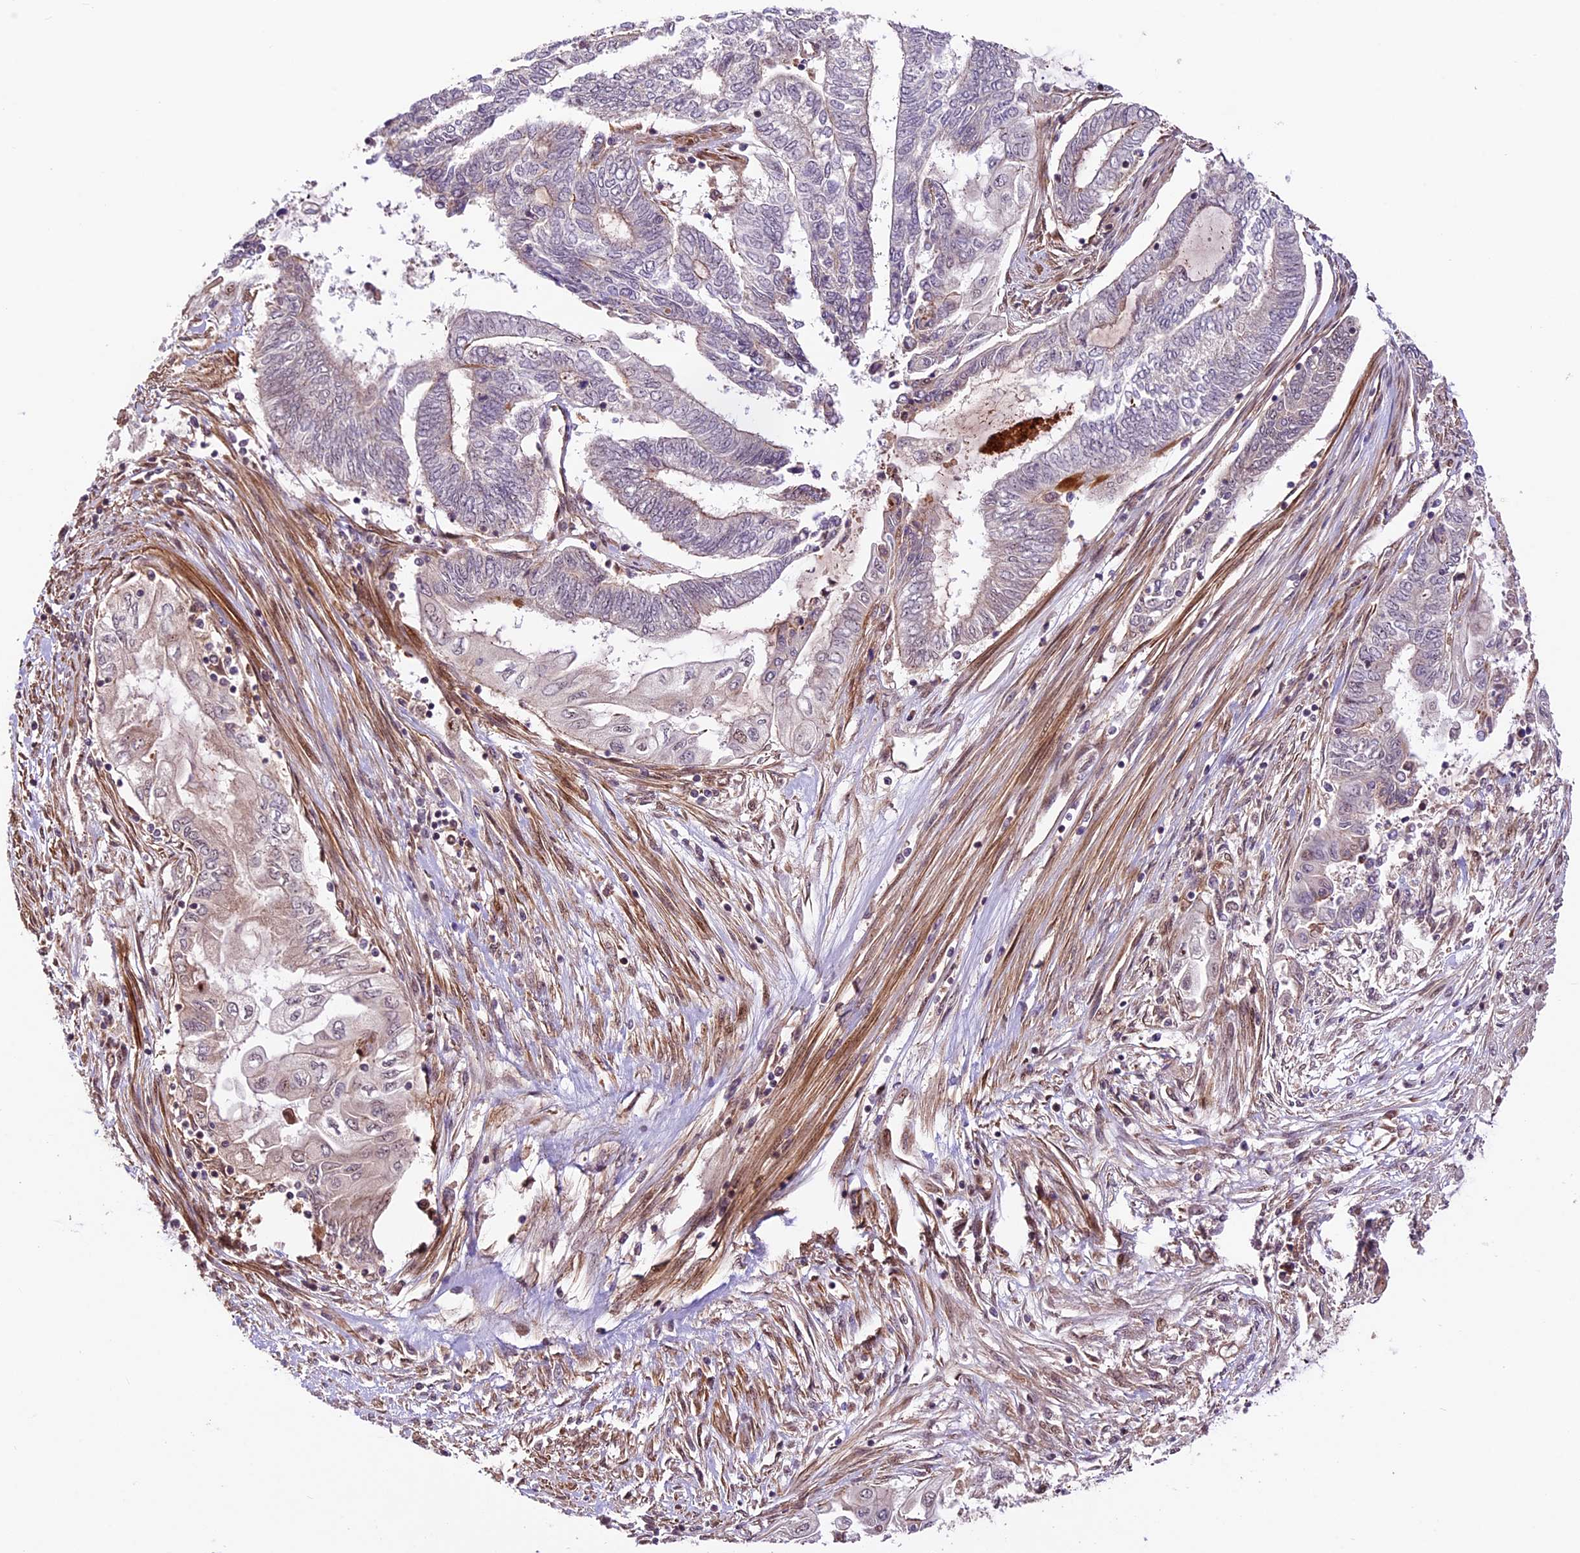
{"staining": {"intensity": "negative", "quantity": "none", "location": "none"}, "tissue": "endometrial cancer", "cell_type": "Tumor cells", "image_type": "cancer", "snomed": [{"axis": "morphology", "description": "Adenocarcinoma, NOS"}, {"axis": "topography", "description": "Uterus"}, {"axis": "topography", "description": "Endometrium"}], "caption": "The photomicrograph reveals no staining of tumor cells in endometrial cancer. (Brightfield microscopy of DAB immunohistochemistry at high magnification).", "gene": "DHX38", "patient": {"sex": "female", "age": 70}}